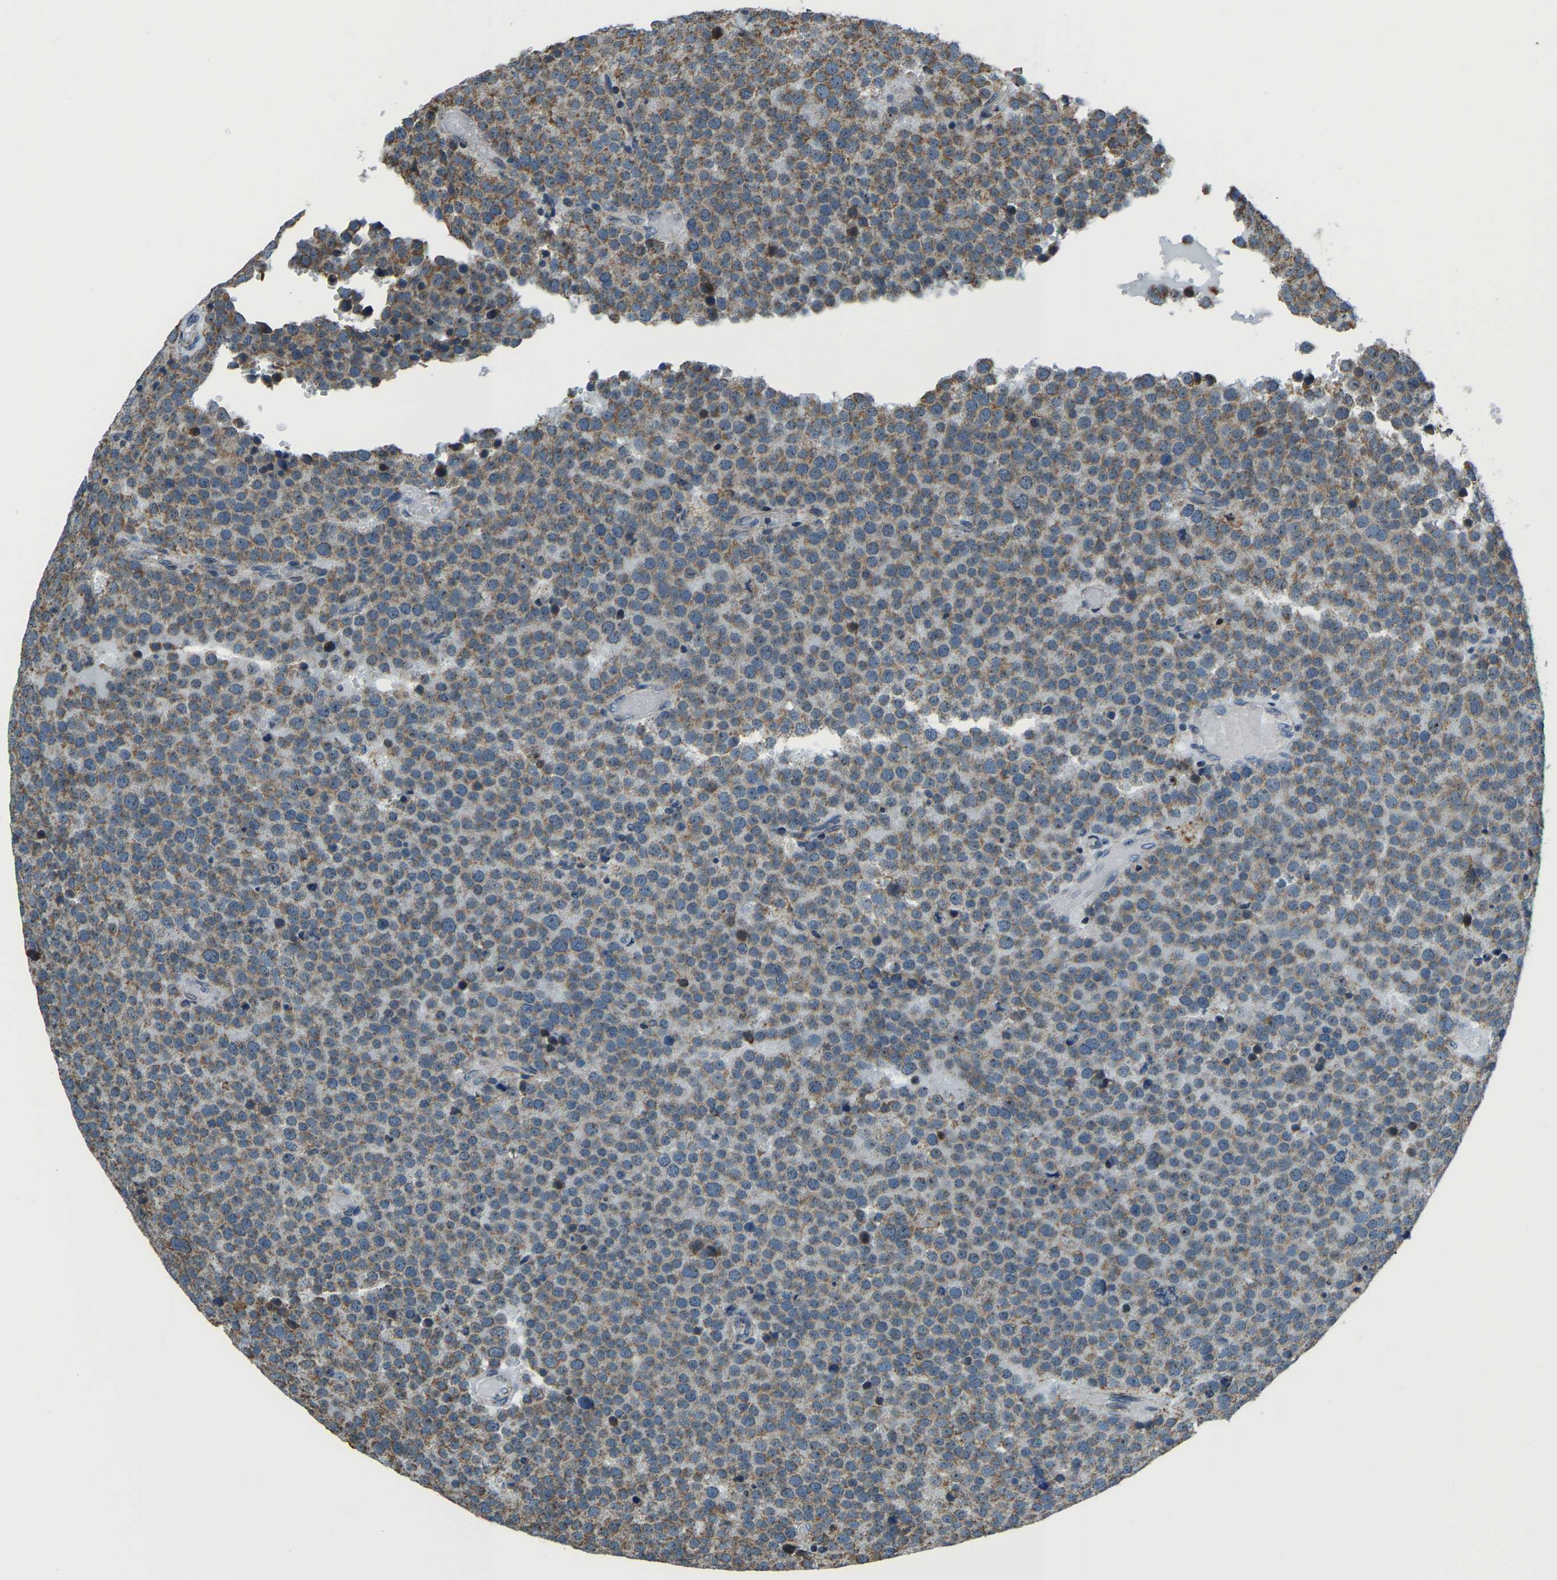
{"staining": {"intensity": "moderate", "quantity": "25%-75%", "location": "cytoplasmic/membranous"}, "tissue": "testis cancer", "cell_type": "Tumor cells", "image_type": "cancer", "snomed": [{"axis": "morphology", "description": "Normal tissue, NOS"}, {"axis": "morphology", "description": "Seminoma, NOS"}, {"axis": "topography", "description": "Testis"}], "caption": "Testis seminoma tissue demonstrates moderate cytoplasmic/membranous positivity in about 25%-75% of tumor cells, visualized by immunohistochemistry.", "gene": "RBM33", "patient": {"sex": "male", "age": 71}}